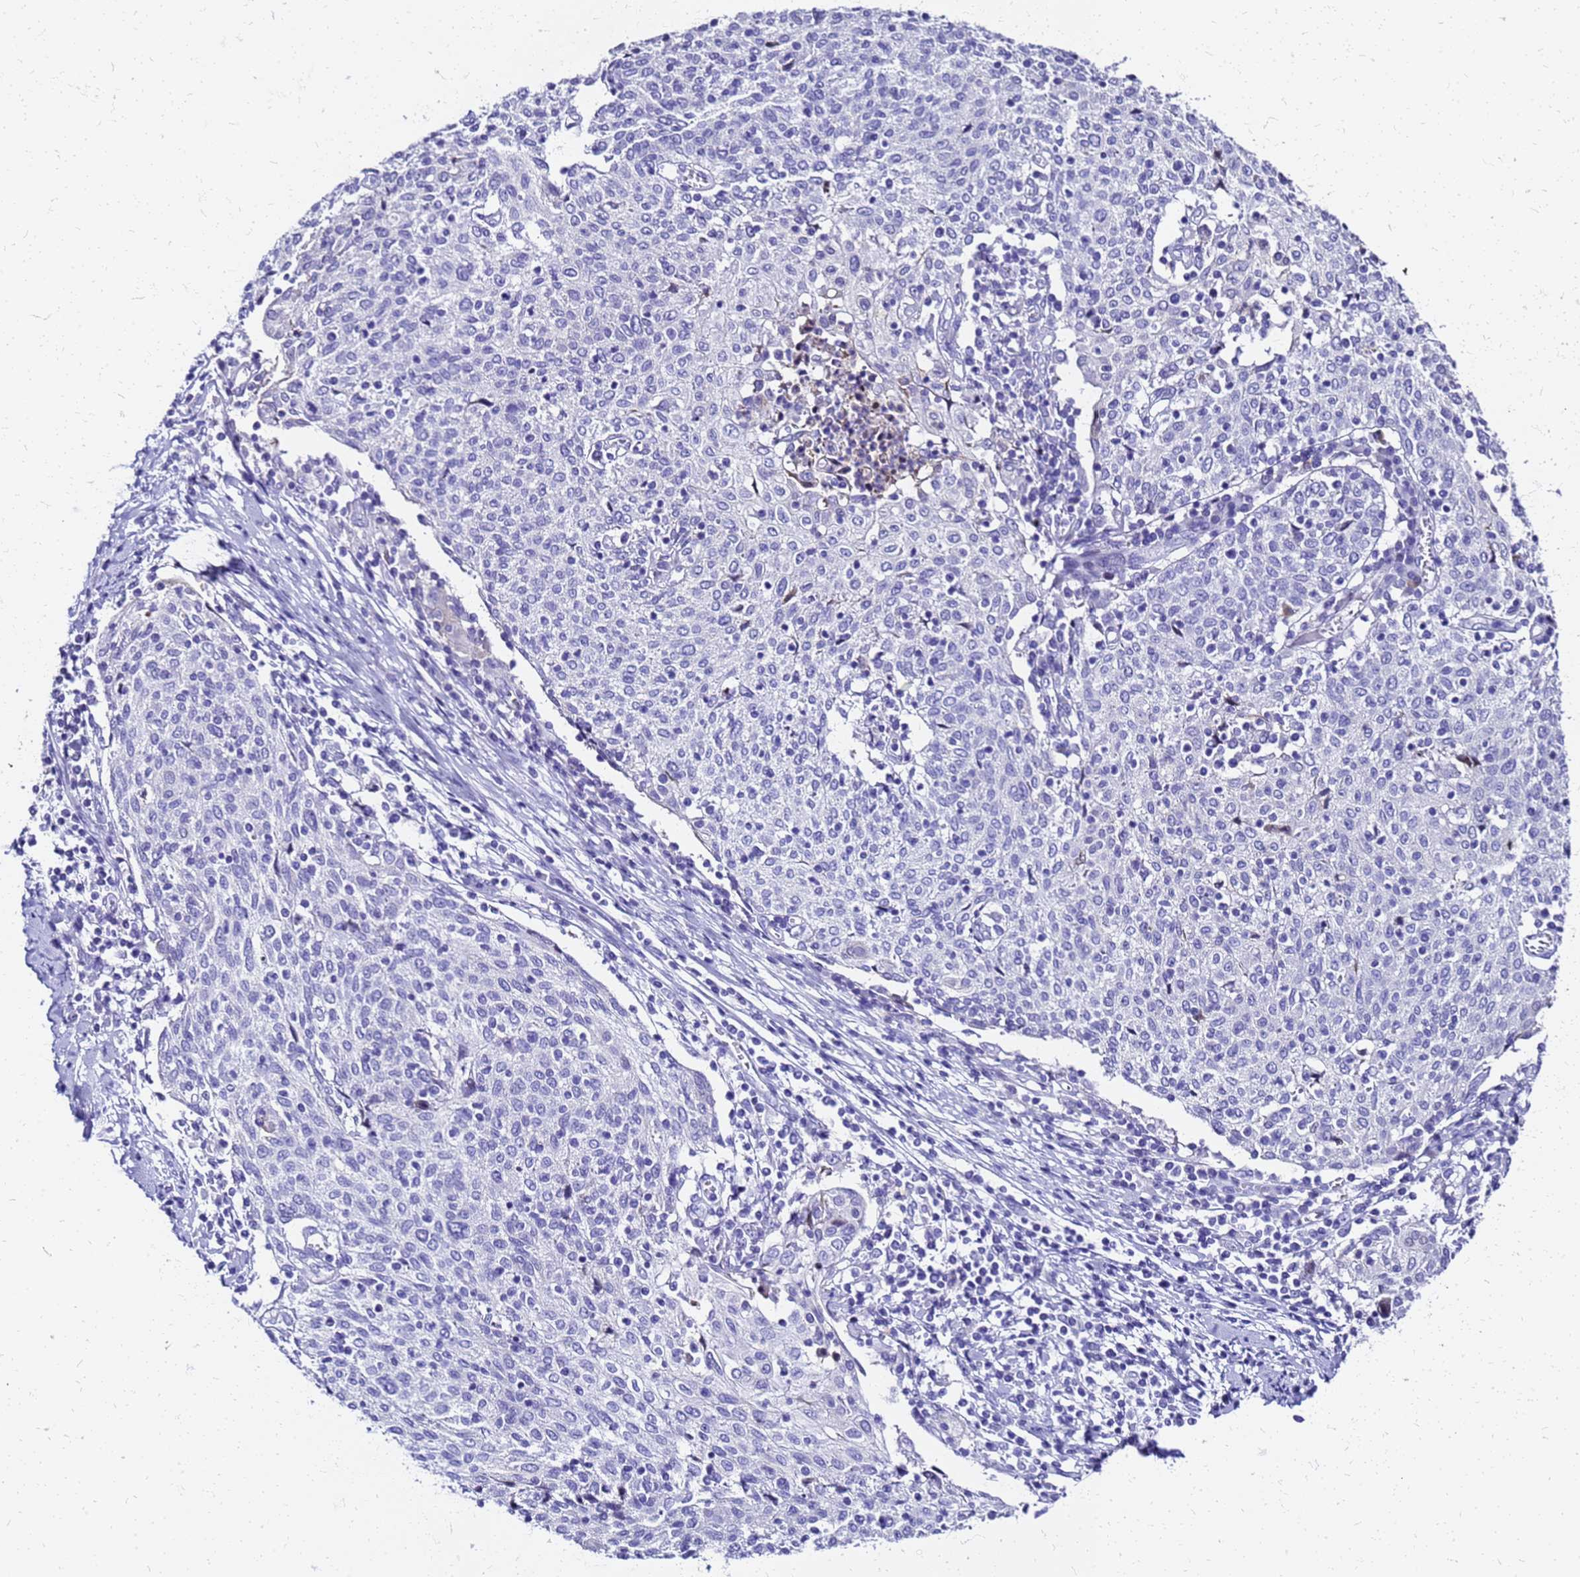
{"staining": {"intensity": "negative", "quantity": "none", "location": "none"}, "tissue": "cervical cancer", "cell_type": "Tumor cells", "image_type": "cancer", "snomed": [{"axis": "morphology", "description": "Squamous cell carcinoma, NOS"}, {"axis": "topography", "description": "Cervix"}], "caption": "High power microscopy histopathology image of an immunohistochemistry (IHC) histopathology image of cervical cancer, revealing no significant positivity in tumor cells.", "gene": "SMIM21", "patient": {"sex": "female", "age": 52}}